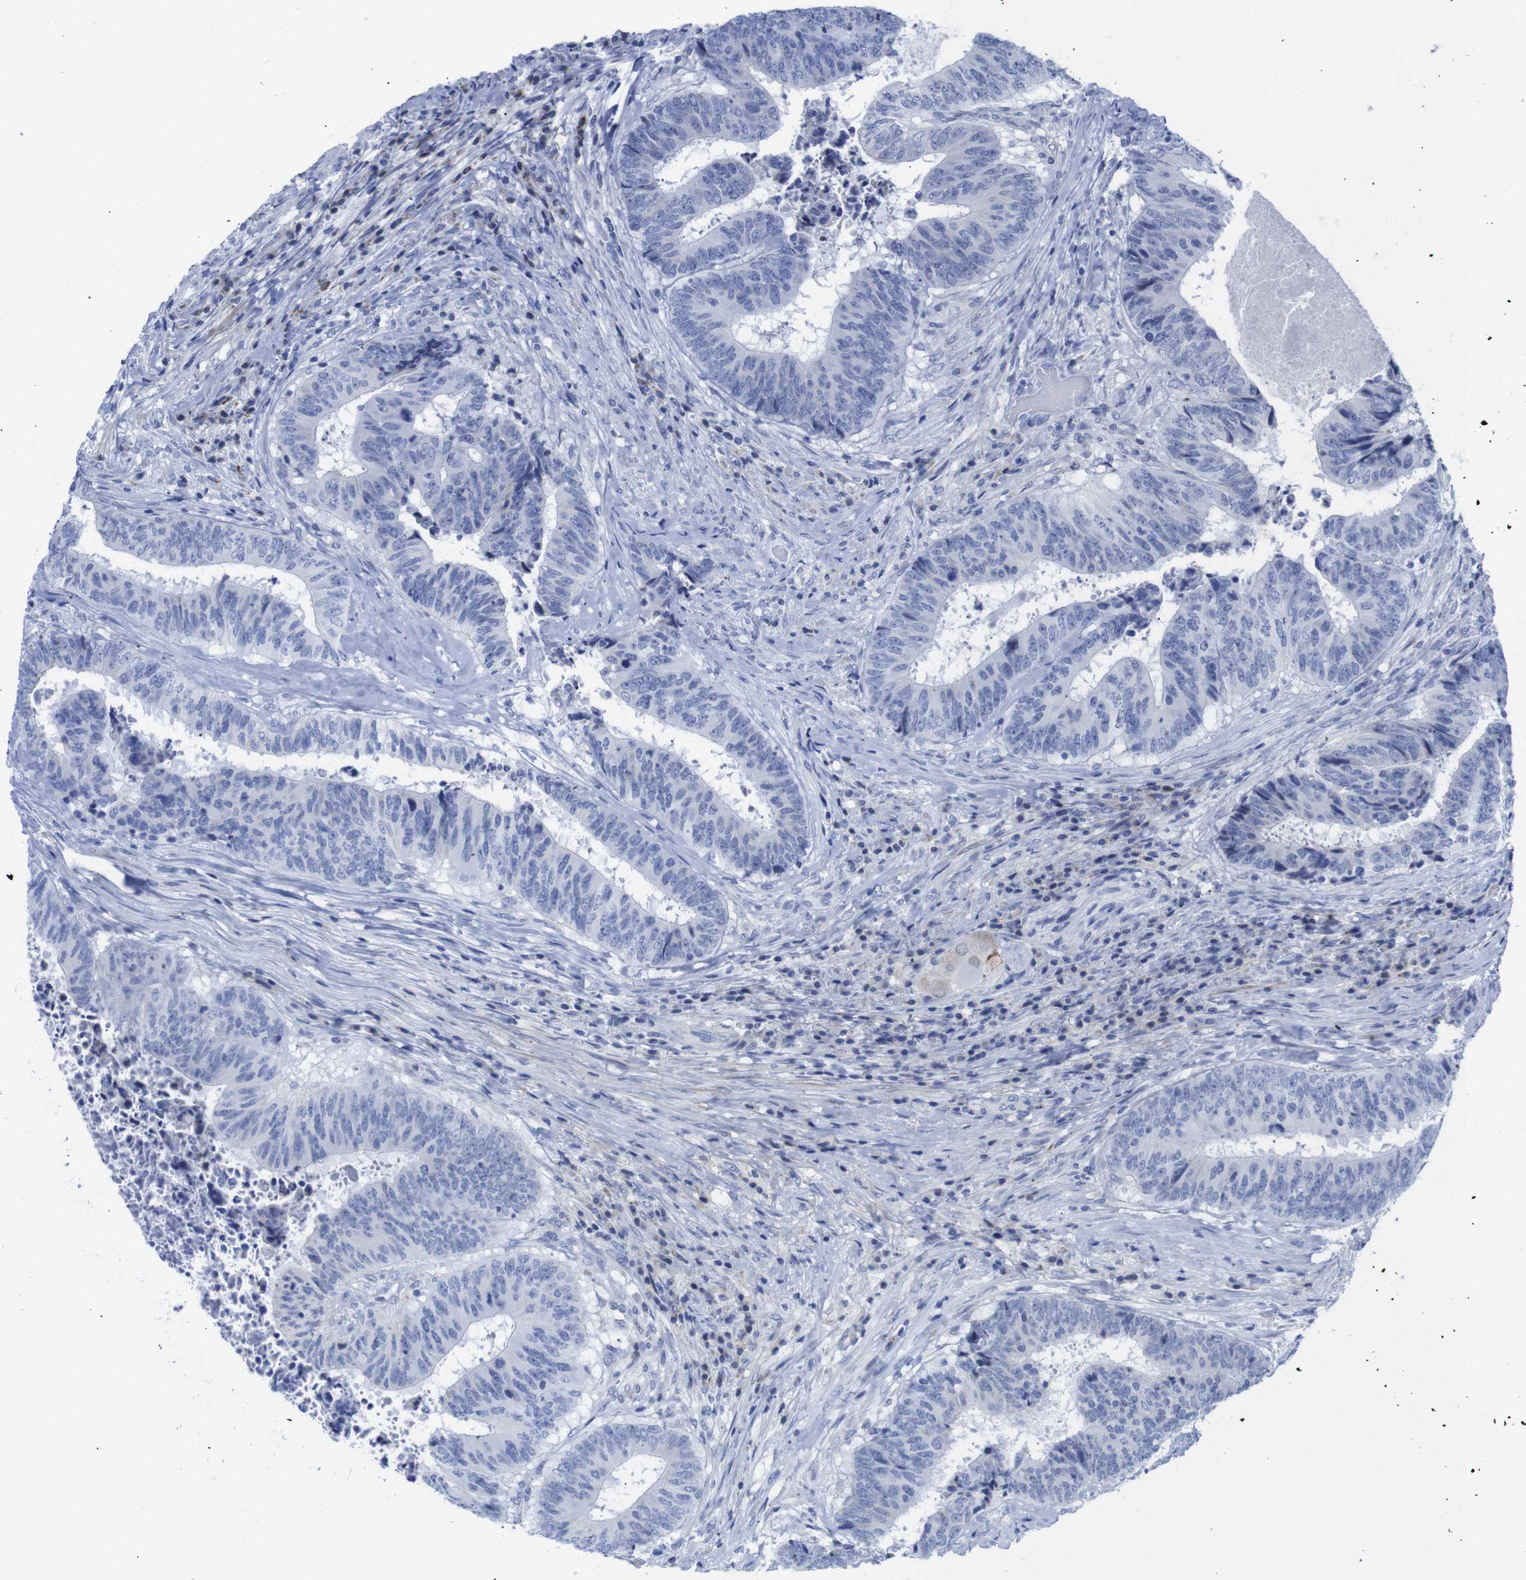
{"staining": {"intensity": "negative", "quantity": "none", "location": "none"}, "tissue": "colorectal cancer", "cell_type": "Tumor cells", "image_type": "cancer", "snomed": [{"axis": "morphology", "description": "Adenocarcinoma, NOS"}, {"axis": "topography", "description": "Rectum"}], "caption": "Micrograph shows no protein positivity in tumor cells of adenocarcinoma (colorectal) tissue.", "gene": "LRRC55", "patient": {"sex": "male", "age": 72}}